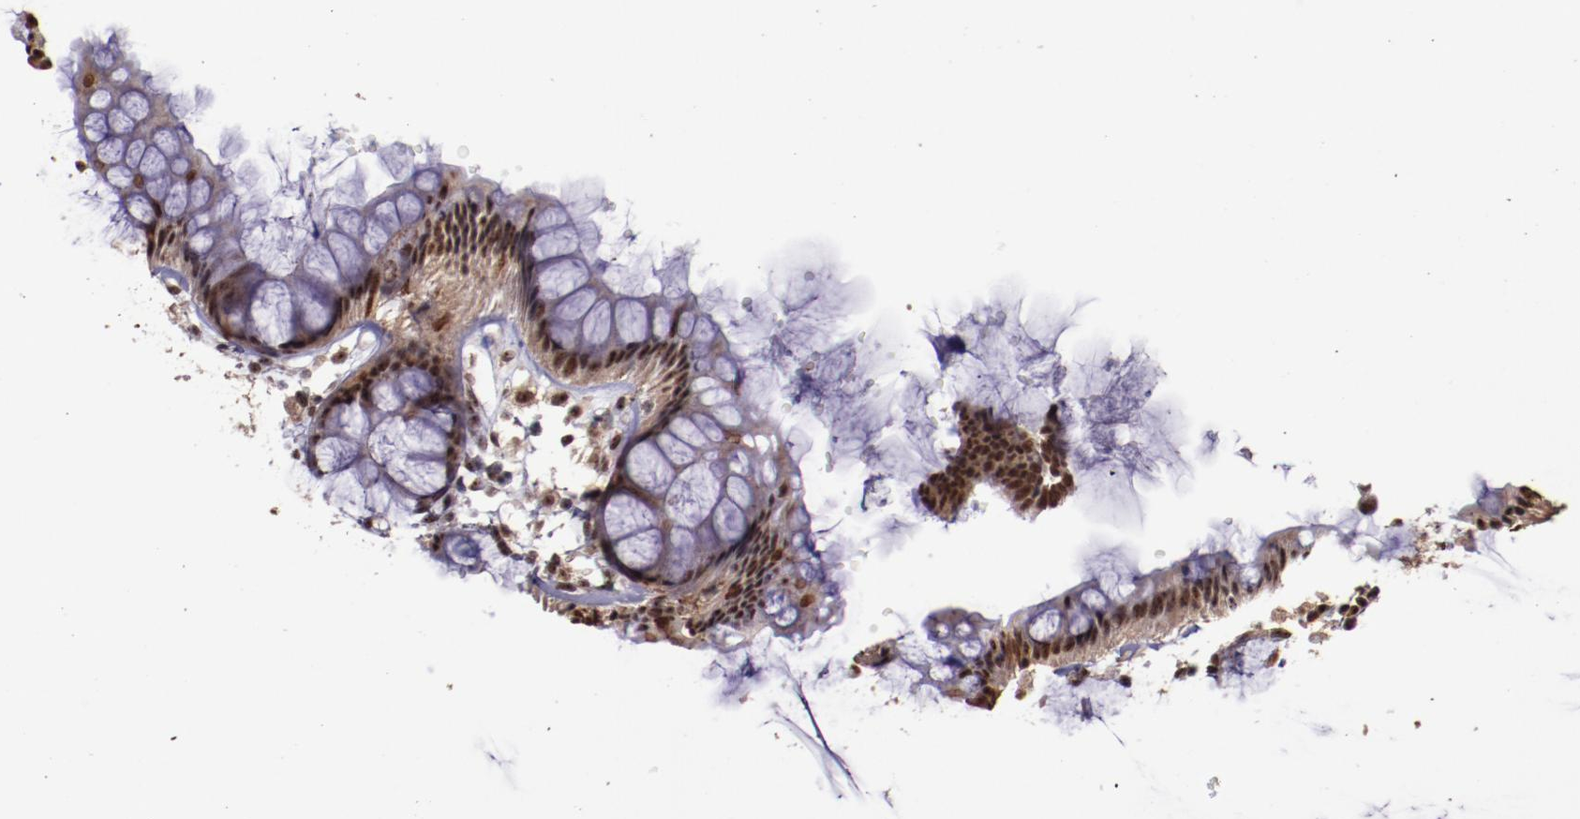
{"staining": {"intensity": "strong", "quantity": ">75%", "location": "cytoplasmic/membranous,nuclear"}, "tissue": "rectum", "cell_type": "Glandular cells", "image_type": "normal", "snomed": [{"axis": "morphology", "description": "Normal tissue, NOS"}, {"axis": "topography", "description": "Rectum"}], "caption": "This image reveals IHC staining of unremarkable human rectum, with high strong cytoplasmic/membranous,nuclear staining in approximately >75% of glandular cells.", "gene": "CECR2", "patient": {"sex": "female", "age": 66}}